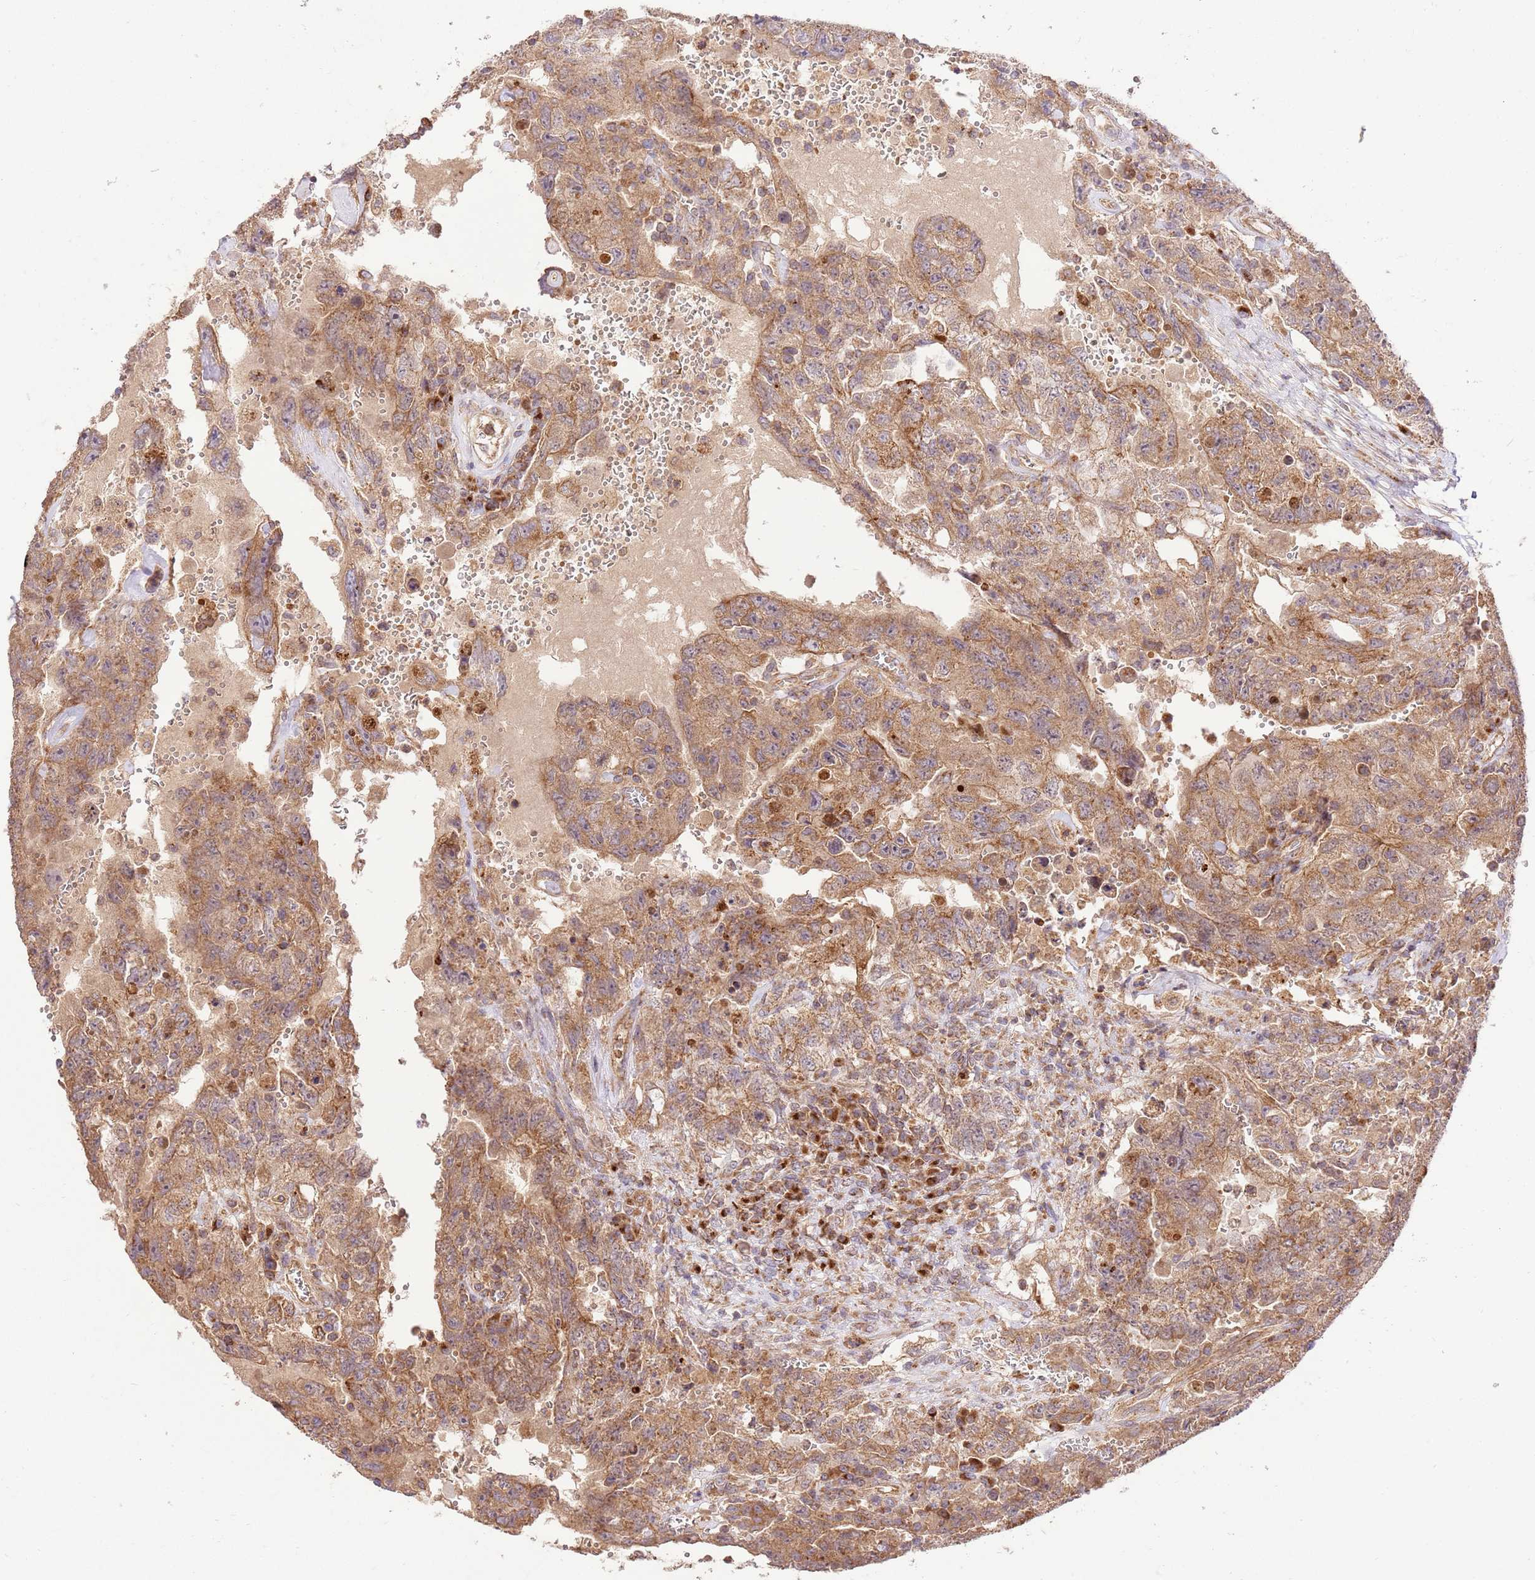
{"staining": {"intensity": "moderate", "quantity": ">75%", "location": "cytoplasmic/membranous"}, "tissue": "testis cancer", "cell_type": "Tumor cells", "image_type": "cancer", "snomed": [{"axis": "morphology", "description": "Carcinoma, Embryonal, NOS"}, {"axis": "topography", "description": "Testis"}], "caption": "Testis cancer (embryonal carcinoma) tissue demonstrates moderate cytoplasmic/membranous expression in about >75% of tumor cells, visualized by immunohistochemistry.", "gene": "SPATA2L", "patient": {"sex": "male", "age": 26}}